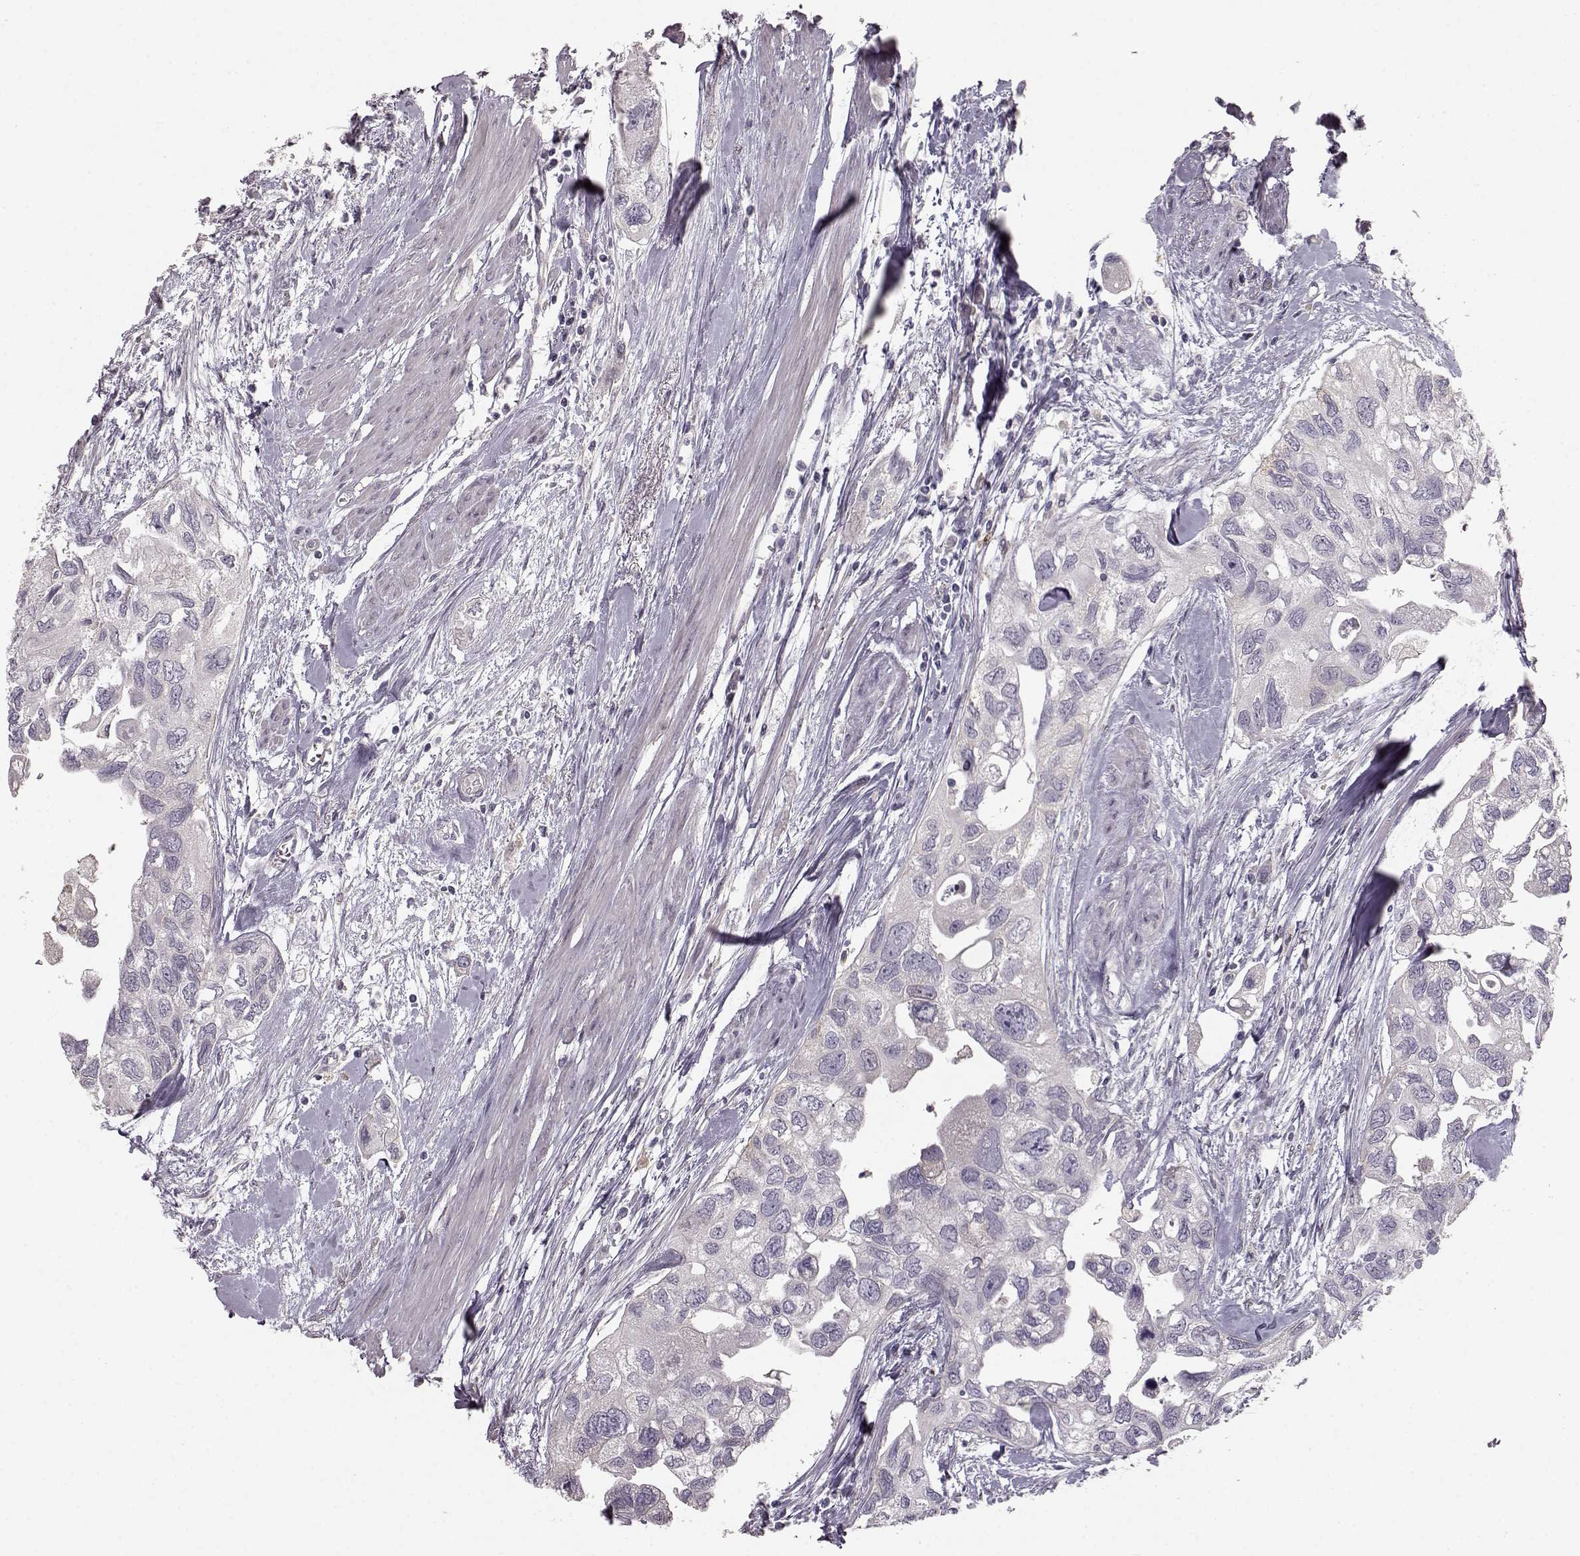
{"staining": {"intensity": "negative", "quantity": "none", "location": "none"}, "tissue": "urothelial cancer", "cell_type": "Tumor cells", "image_type": "cancer", "snomed": [{"axis": "morphology", "description": "Urothelial carcinoma, High grade"}, {"axis": "topography", "description": "Urinary bladder"}], "caption": "Tumor cells show no significant protein staining in urothelial cancer. The staining was performed using DAB (3,3'-diaminobenzidine) to visualize the protein expression in brown, while the nuclei were stained in blue with hematoxylin (Magnification: 20x).", "gene": "GPR50", "patient": {"sex": "male", "age": 59}}